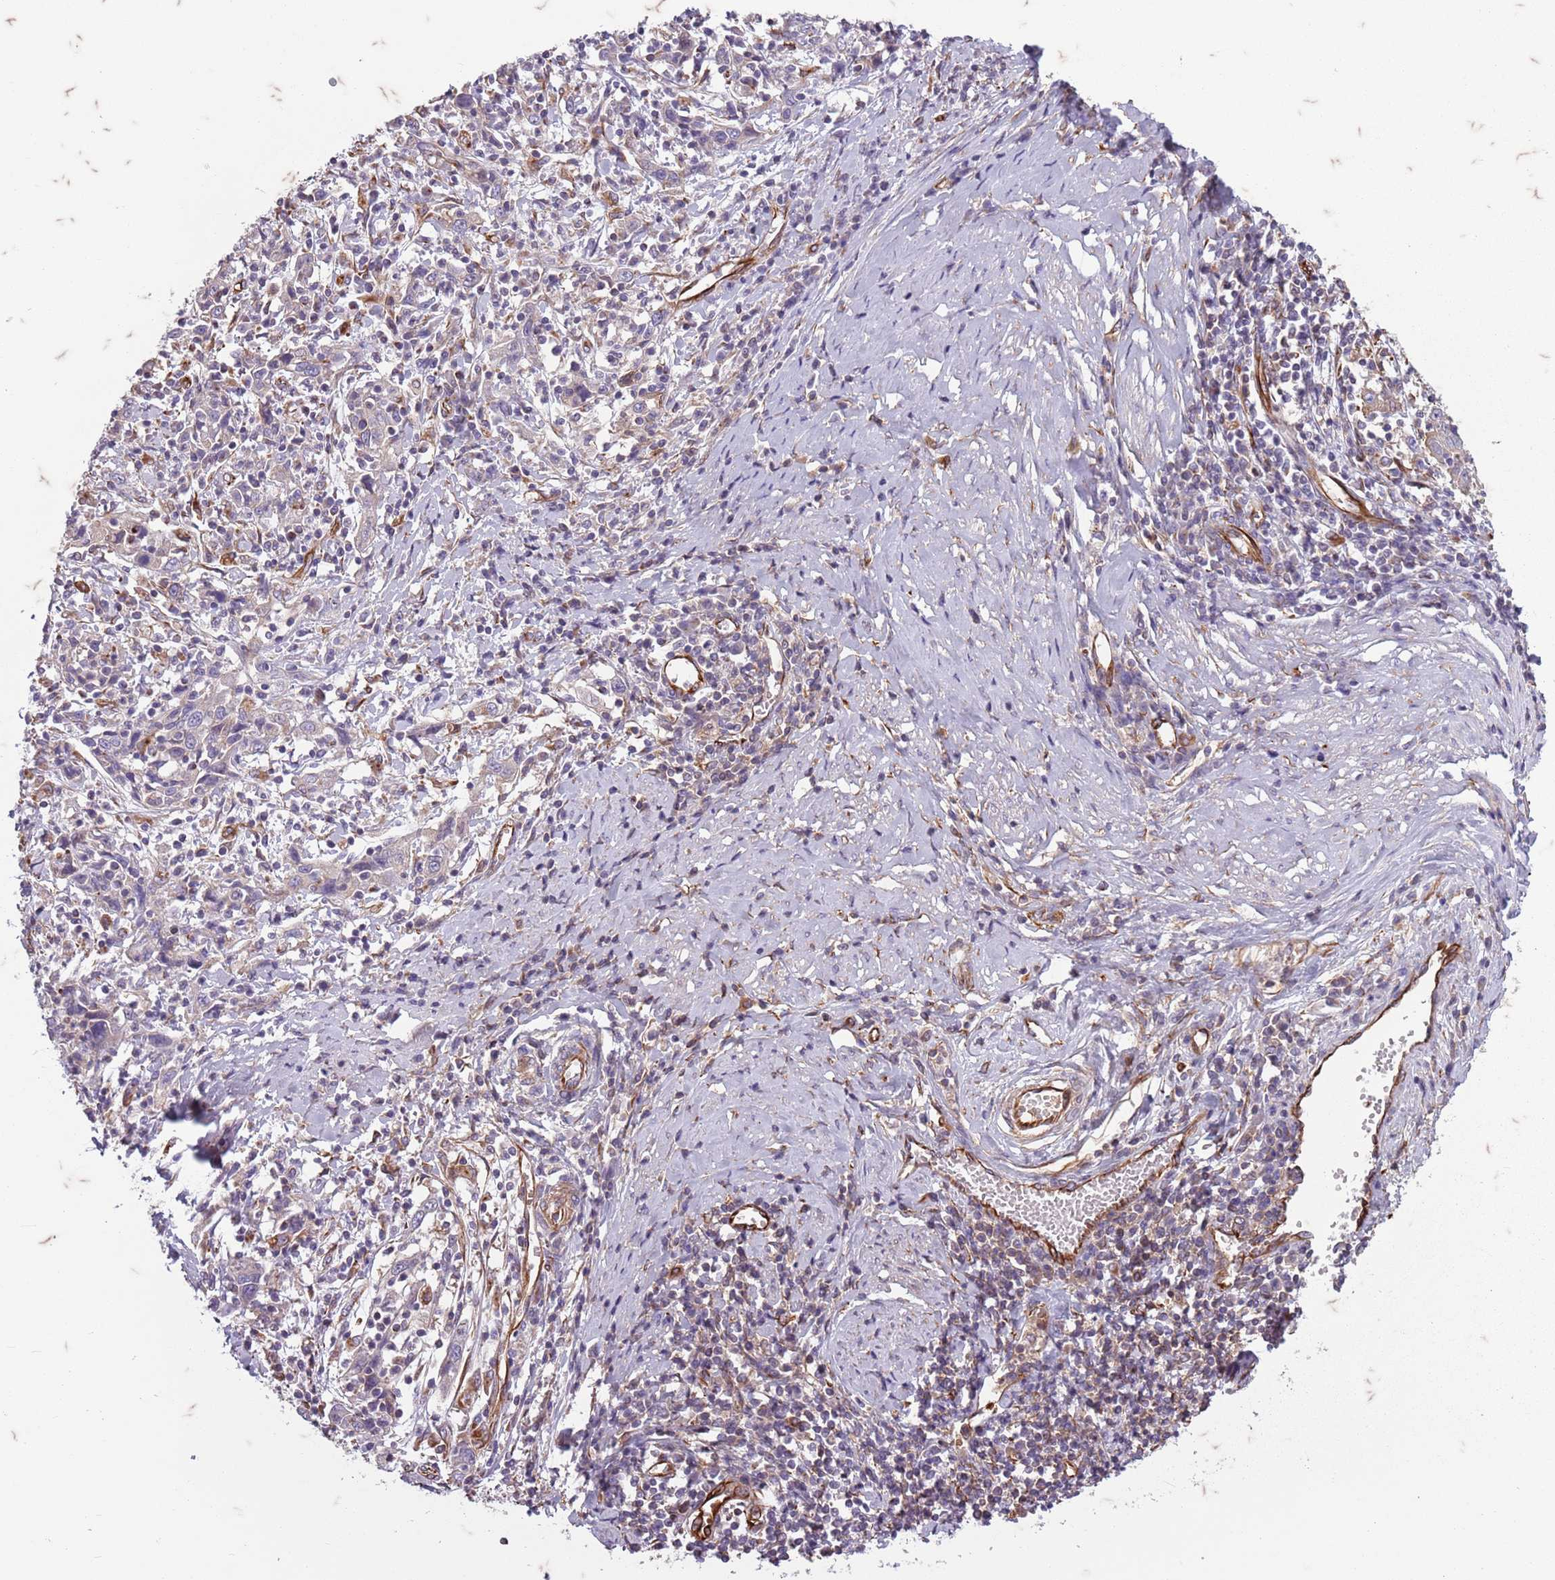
{"staining": {"intensity": "negative", "quantity": "none", "location": "none"}, "tissue": "cervical cancer", "cell_type": "Tumor cells", "image_type": "cancer", "snomed": [{"axis": "morphology", "description": "Squamous cell carcinoma, NOS"}, {"axis": "topography", "description": "Cervix"}], "caption": "This is an immunohistochemistry photomicrograph of squamous cell carcinoma (cervical). There is no positivity in tumor cells.", "gene": "TAS2R38", "patient": {"sex": "female", "age": 46}}